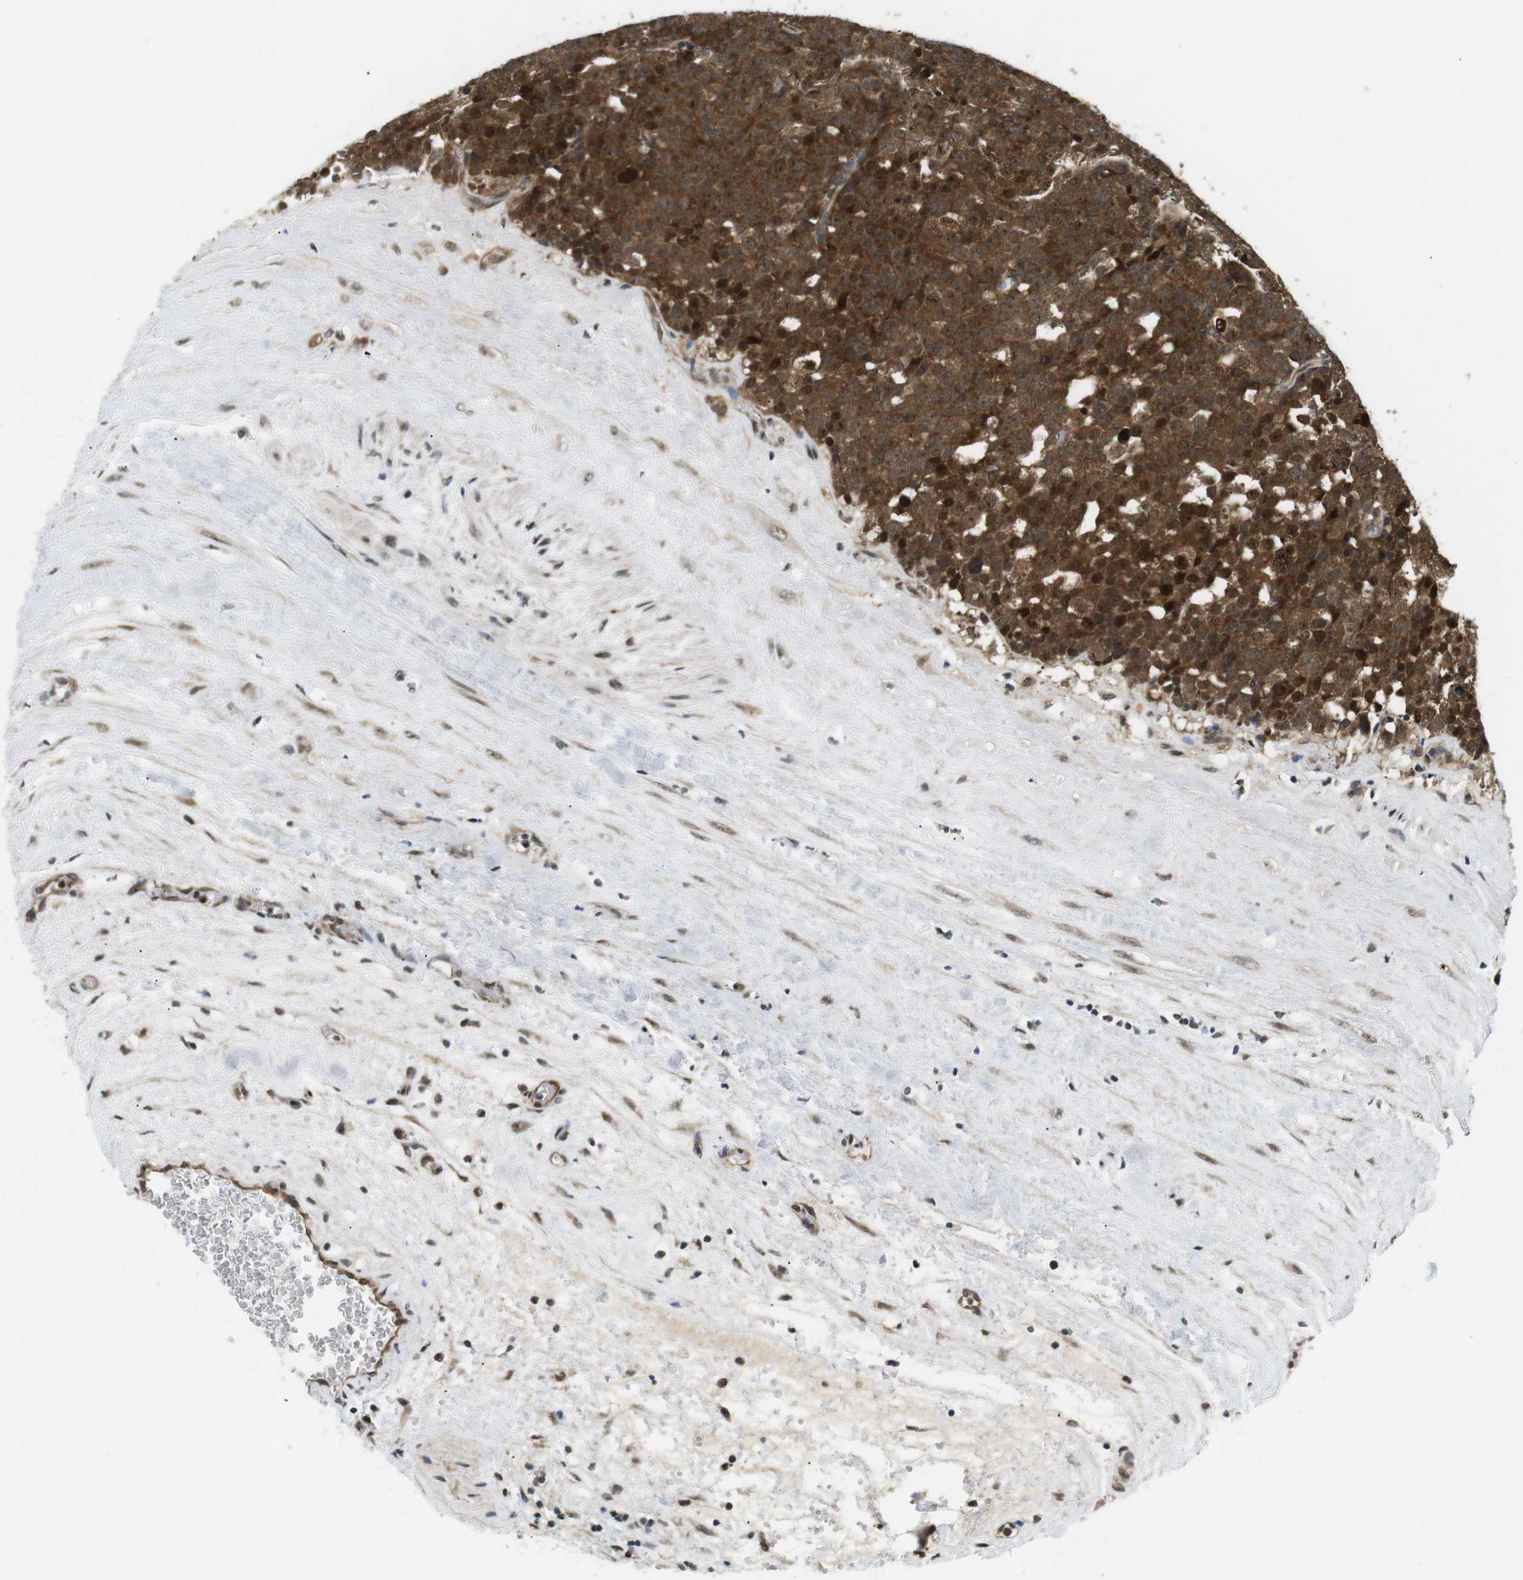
{"staining": {"intensity": "strong", "quantity": ">75%", "location": "cytoplasmic/membranous,nuclear"}, "tissue": "testis cancer", "cell_type": "Tumor cells", "image_type": "cancer", "snomed": [{"axis": "morphology", "description": "Seminoma, NOS"}, {"axis": "topography", "description": "Testis"}], "caption": "Strong cytoplasmic/membranous and nuclear staining is identified in approximately >75% of tumor cells in testis seminoma.", "gene": "CSNK2B", "patient": {"sex": "male", "age": 71}}